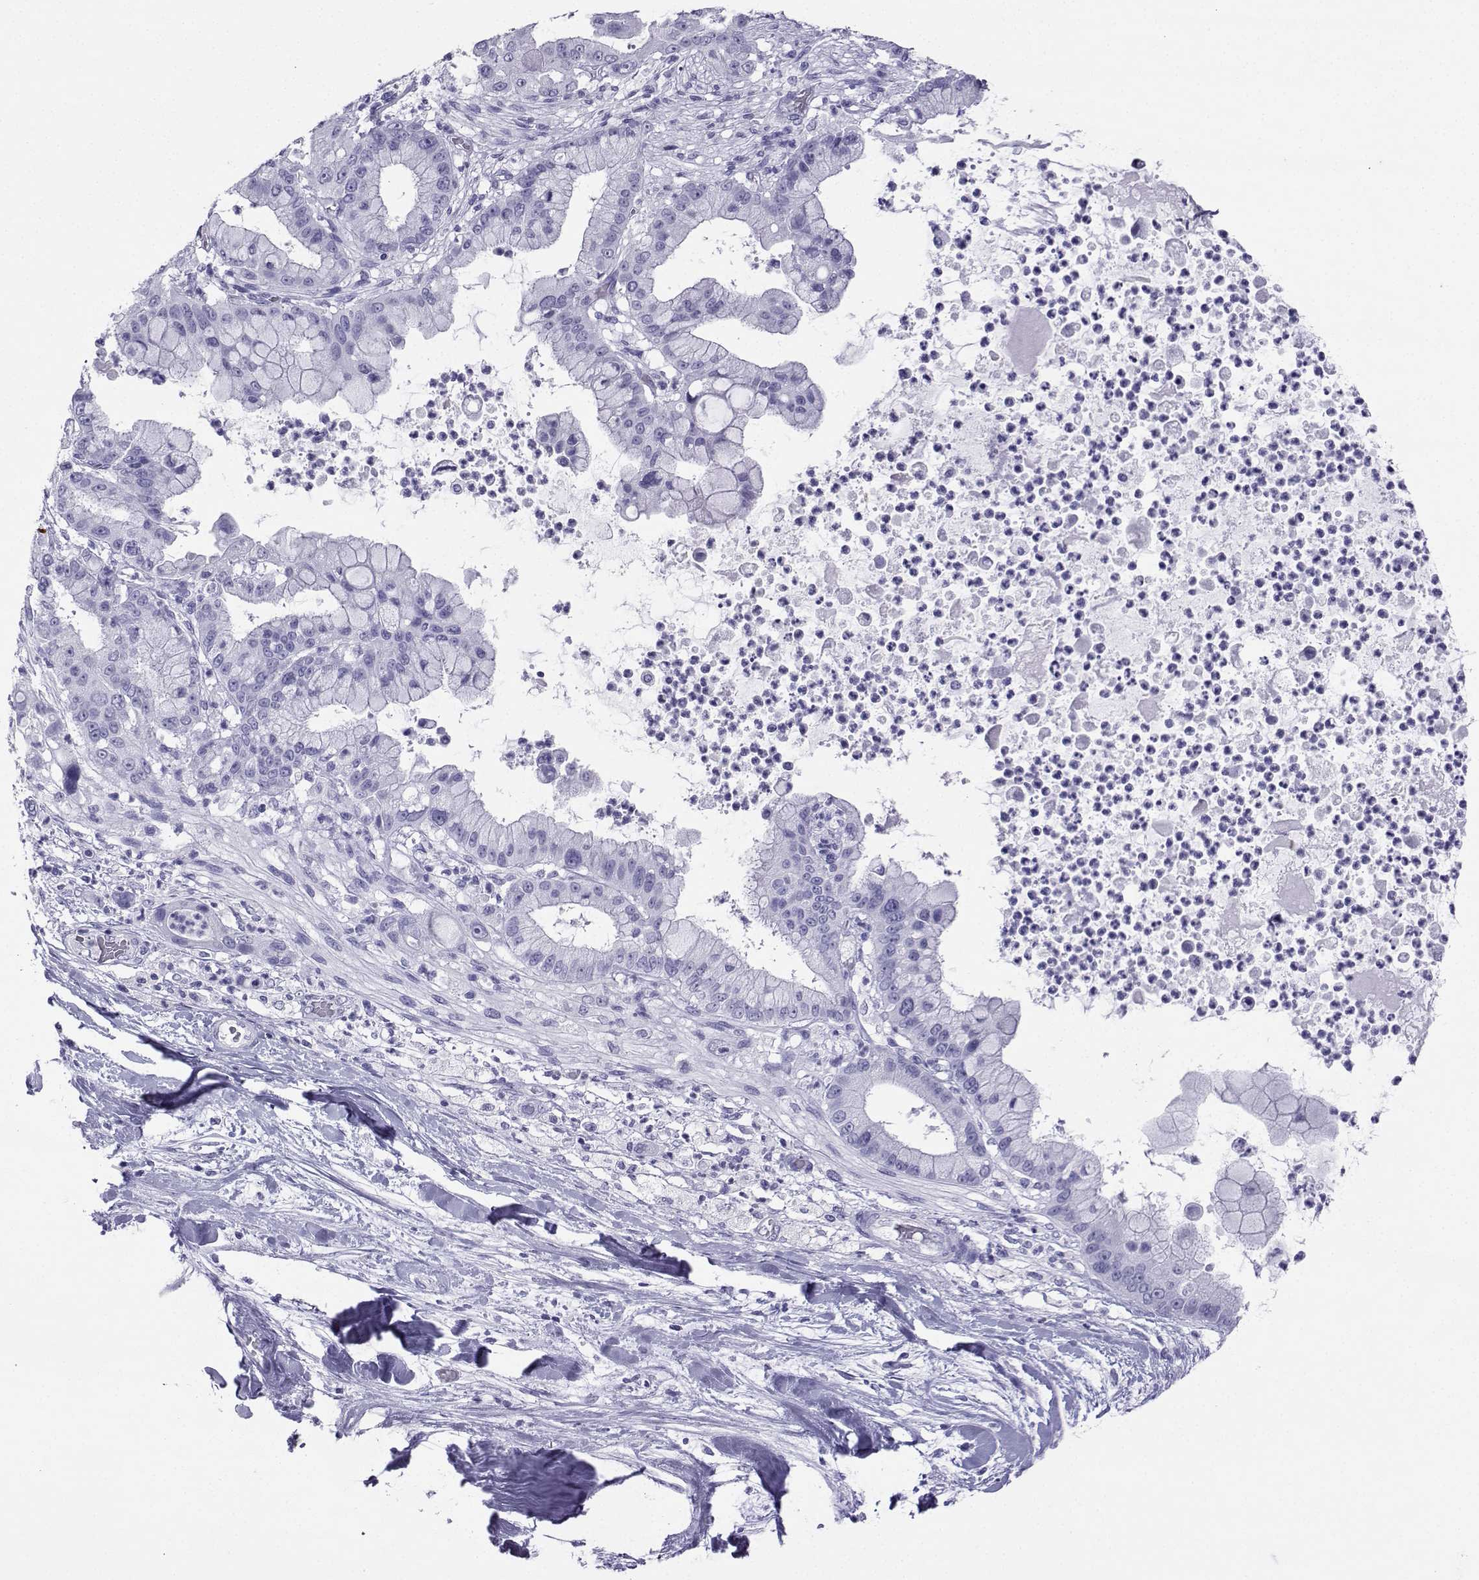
{"staining": {"intensity": "negative", "quantity": "none", "location": "none"}, "tissue": "liver cancer", "cell_type": "Tumor cells", "image_type": "cancer", "snomed": [{"axis": "morphology", "description": "Cholangiocarcinoma"}, {"axis": "topography", "description": "Liver"}], "caption": "Liver cancer (cholangiocarcinoma) was stained to show a protein in brown. There is no significant positivity in tumor cells.", "gene": "LORICRIN", "patient": {"sex": "female", "age": 54}}